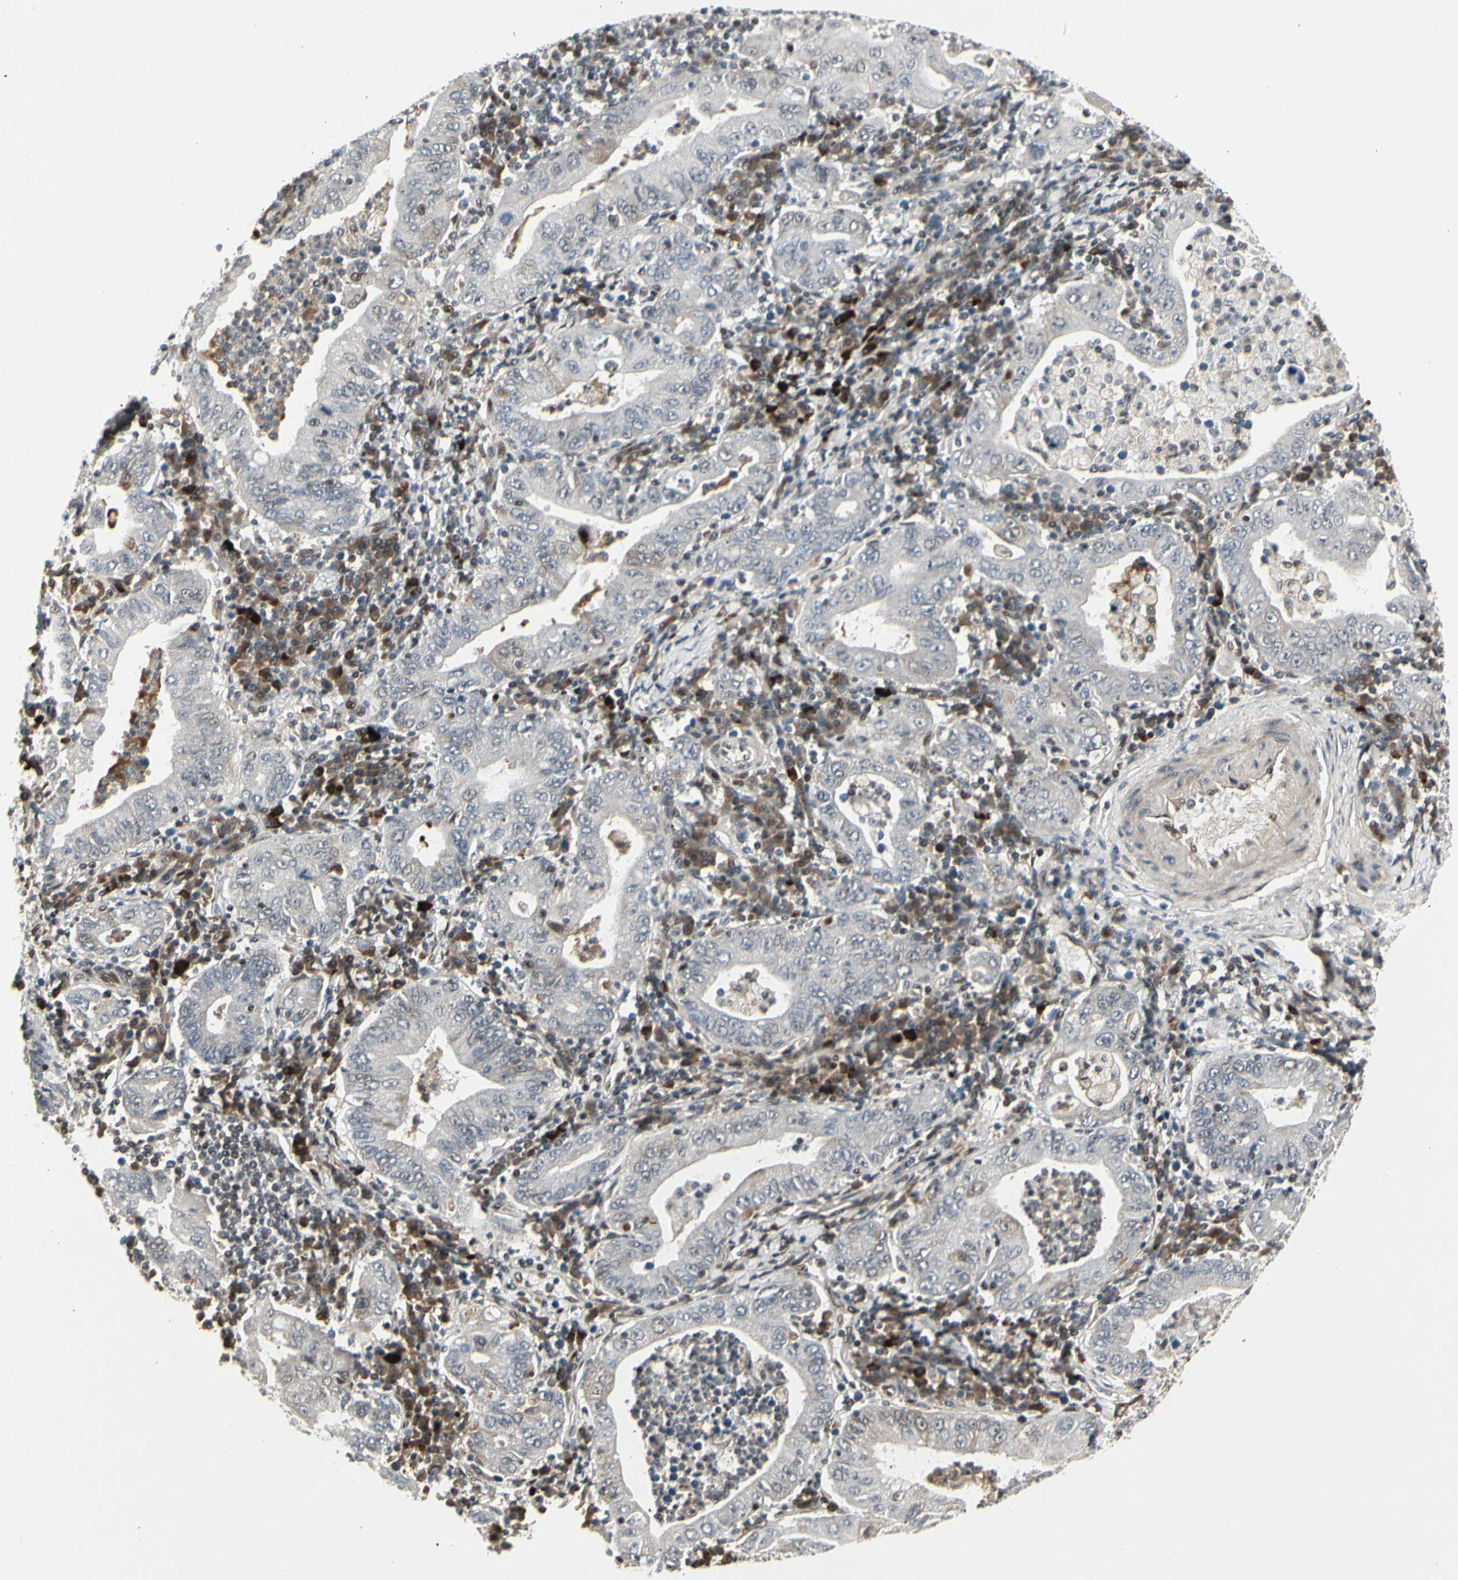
{"staining": {"intensity": "negative", "quantity": "none", "location": "none"}, "tissue": "stomach cancer", "cell_type": "Tumor cells", "image_type": "cancer", "snomed": [{"axis": "morphology", "description": "Normal tissue, NOS"}, {"axis": "morphology", "description": "Adenocarcinoma, NOS"}, {"axis": "topography", "description": "Esophagus"}, {"axis": "topography", "description": "Stomach, upper"}, {"axis": "topography", "description": "Peripheral nerve tissue"}], "caption": "Stomach cancer was stained to show a protein in brown. There is no significant positivity in tumor cells.", "gene": "FOXJ2", "patient": {"sex": "male", "age": 62}}